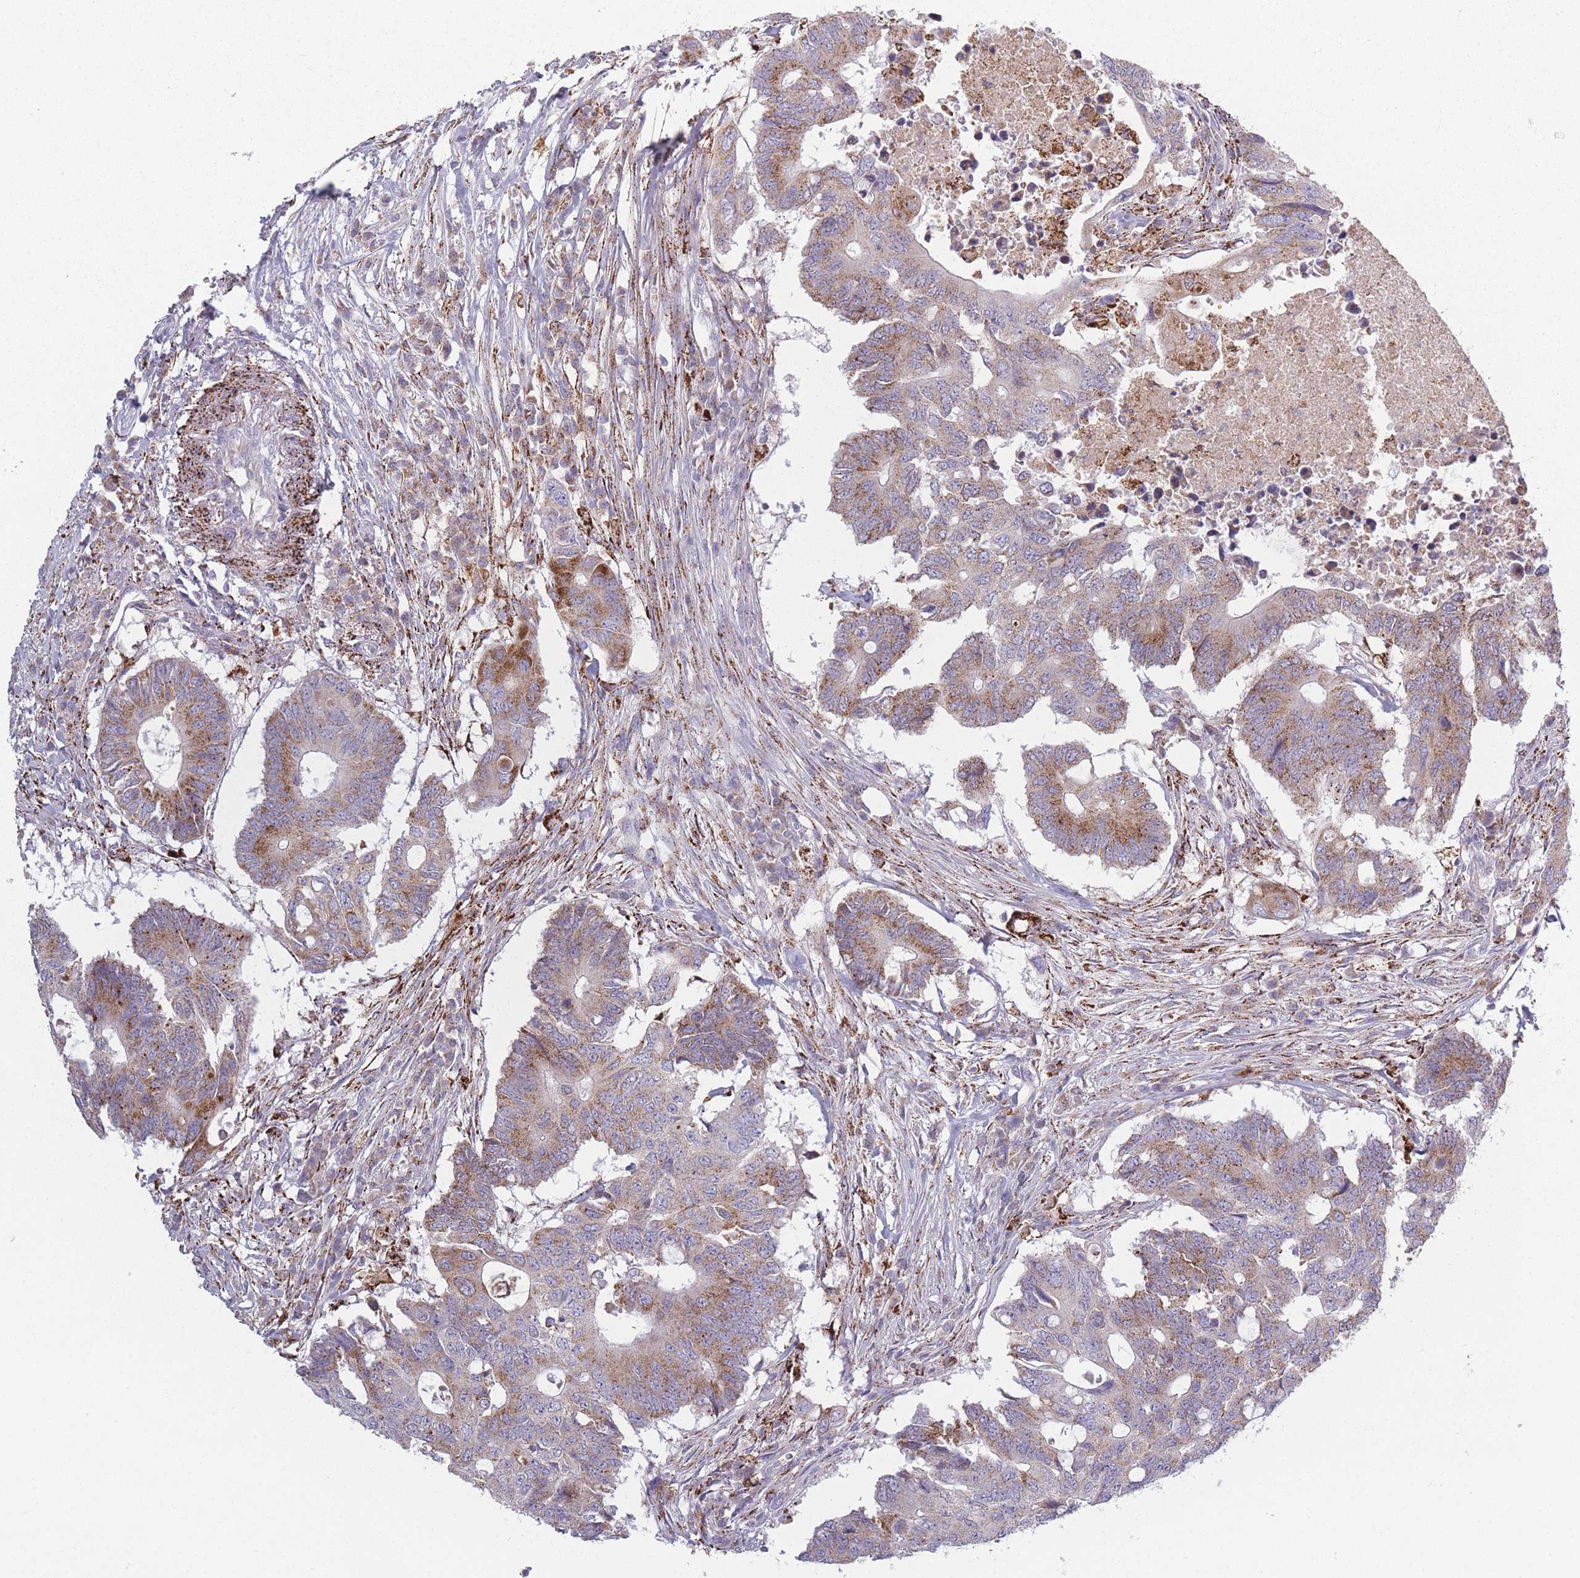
{"staining": {"intensity": "moderate", "quantity": "25%-75%", "location": "cytoplasmic/membranous"}, "tissue": "colorectal cancer", "cell_type": "Tumor cells", "image_type": "cancer", "snomed": [{"axis": "morphology", "description": "Adenocarcinoma, NOS"}, {"axis": "topography", "description": "Colon"}], "caption": "Immunohistochemistry photomicrograph of human colorectal cancer stained for a protein (brown), which exhibits medium levels of moderate cytoplasmic/membranous expression in about 25%-75% of tumor cells.", "gene": "PEX11B", "patient": {"sex": "male", "age": 71}}